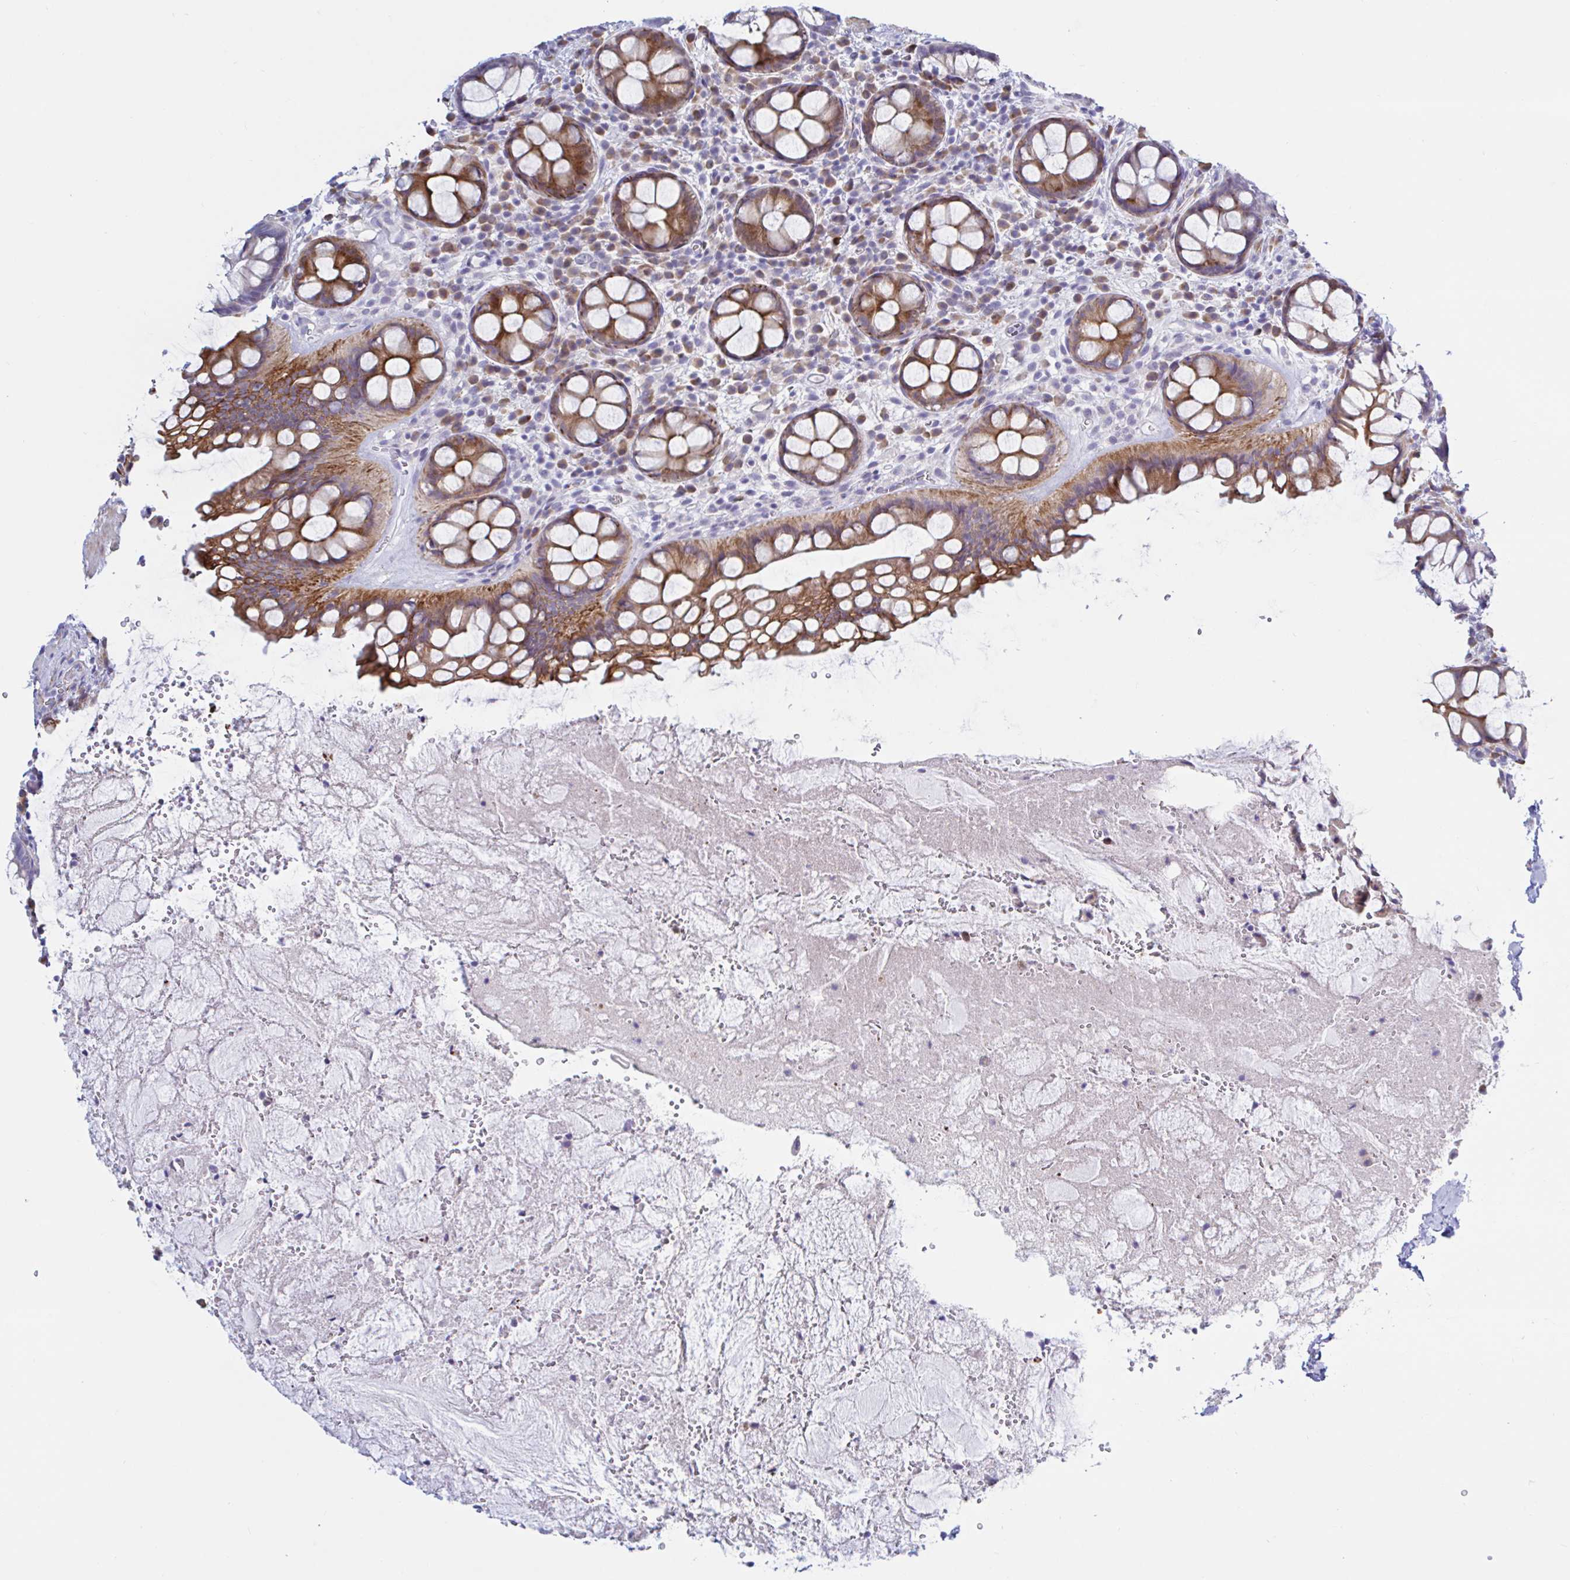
{"staining": {"intensity": "strong", "quantity": "25%-75%", "location": "cytoplasmic/membranous"}, "tissue": "rectum", "cell_type": "Glandular cells", "image_type": "normal", "snomed": [{"axis": "morphology", "description": "Normal tissue, NOS"}, {"axis": "topography", "description": "Rectum"}], "caption": "Immunohistochemistry photomicrograph of normal rectum stained for a protein (brown), which exhibits high levels of strong cytoplasmic/membranous positivity in approximately 25%-75% of glandular cells.", "gene": "ENSG00000271254", "patient": {"sex": "female", "age": 69}}